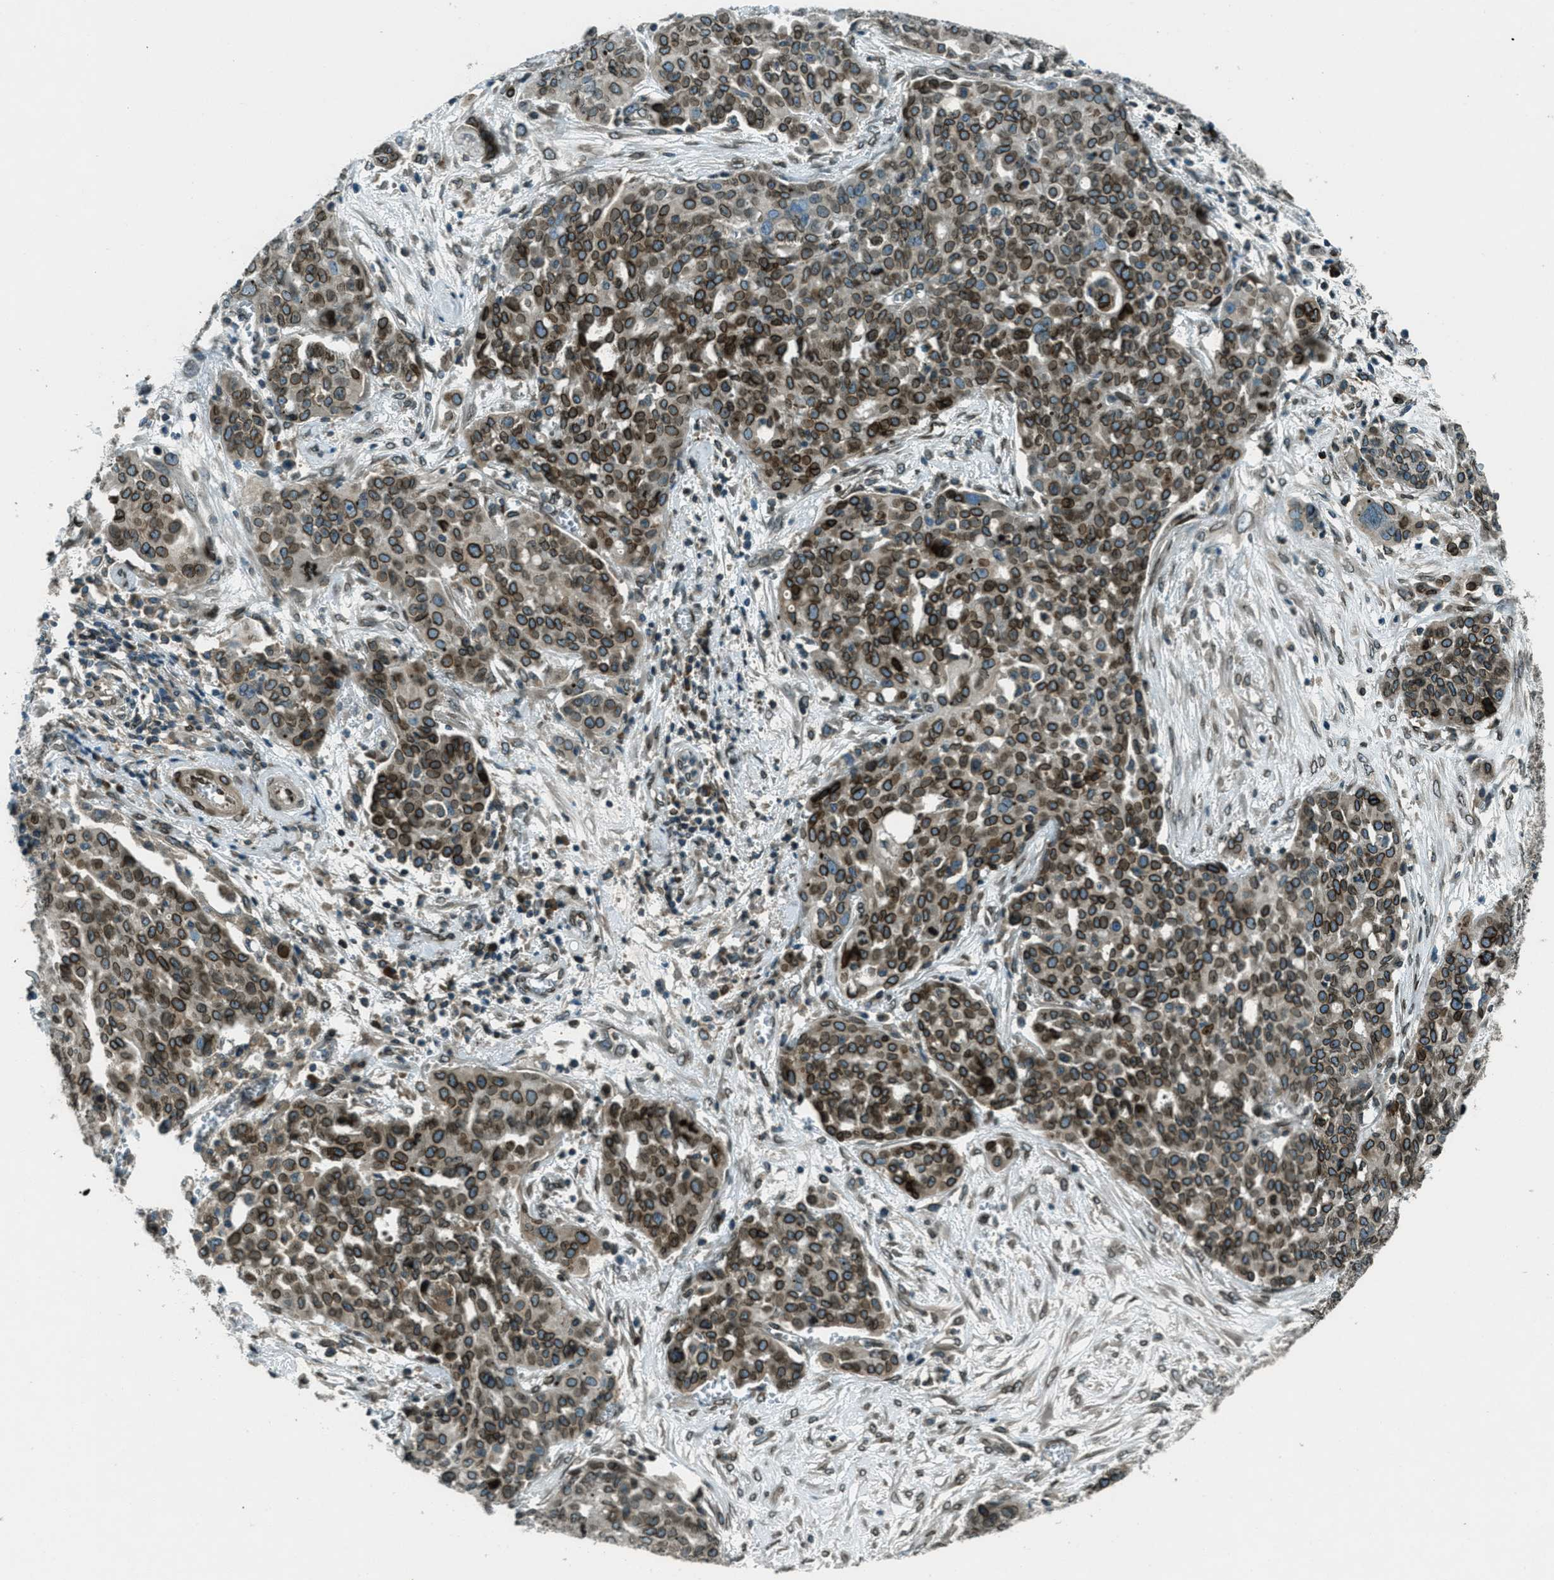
{"staining": {"intensity": "strong", "quantity": ">75%", "location": "cytoplasmic/membranous,nuclear"}, "tissue": "ovarian cancer", "cell_type": "Tumor cells", "image_type": "cancer", "snomed": [{"axis": "morphology", "description": "Cystadenocarcinoma, serous, NOS"}, {"axis": "topography", "description": "Soft tissue"}, {"axis": "topography", "description": "Ovary"}], "caption": "Strong cytoplasmic/membranous and nuclear staining is seen in about >75% of tumor cells in serous cystadenocarcinoma (ovarian).", "gene": "LEMD2", "patient": {"sex": "female", "age": 57}}